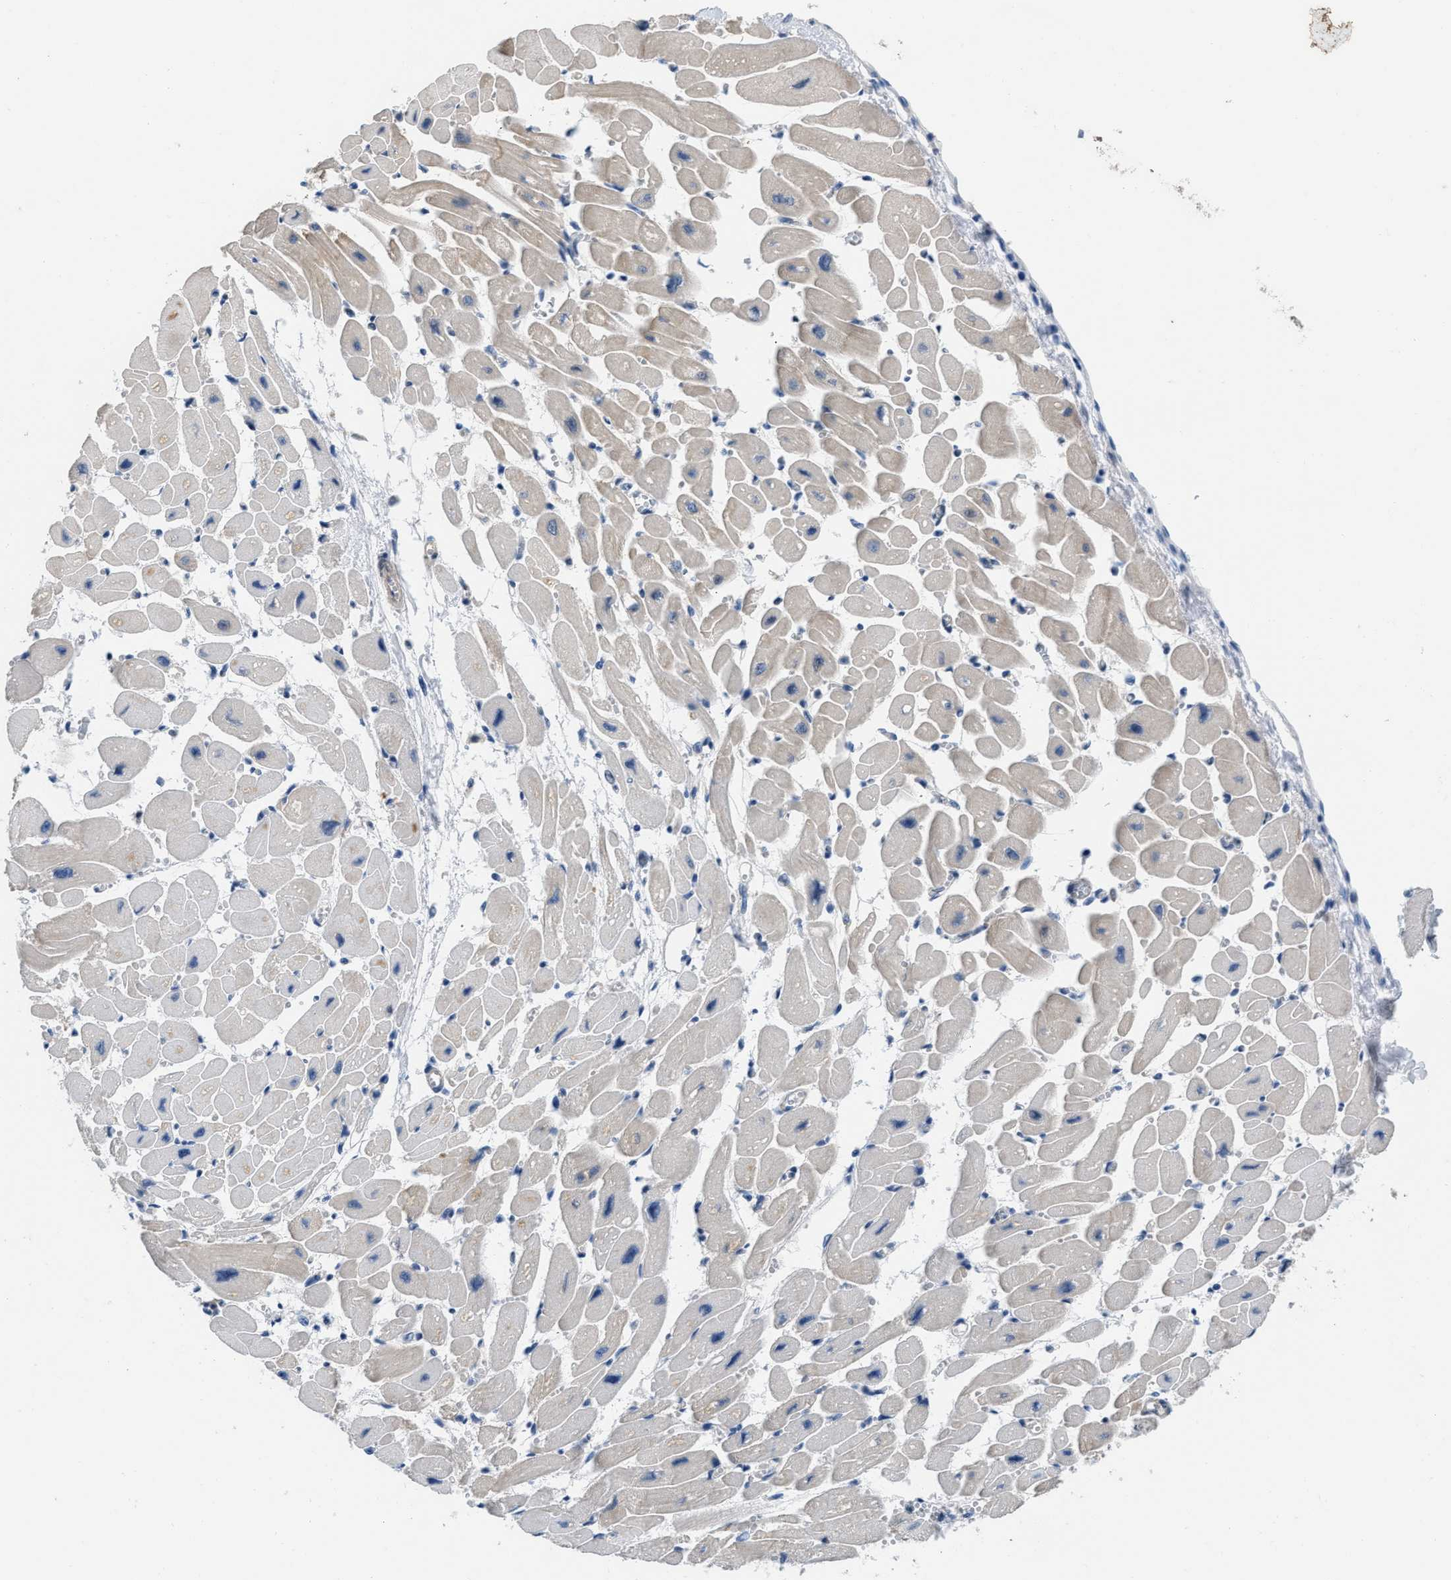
{"staining": {"intensity": "weak", "quantity": "25%-75%", "location": "cytoplasmic/membranous"}, "tissue": "heart muscle", "cell_type": "Cardiomyocytes", "image_type": "normal", "snomed": [{"axis": "morphology", "description": "Normal tissue, NOS"}, {"axis": "topography", "description": "Heart"}], "caption": "Heart muscle stained with DAB immunohistochemistry (IHC) demonstrates low levels of weak cytoplasmic/membranous staining in about 25%-75% of cardiomyocytes.", "gene": "TES", "patient": {"sex": "female", "age": 54}}